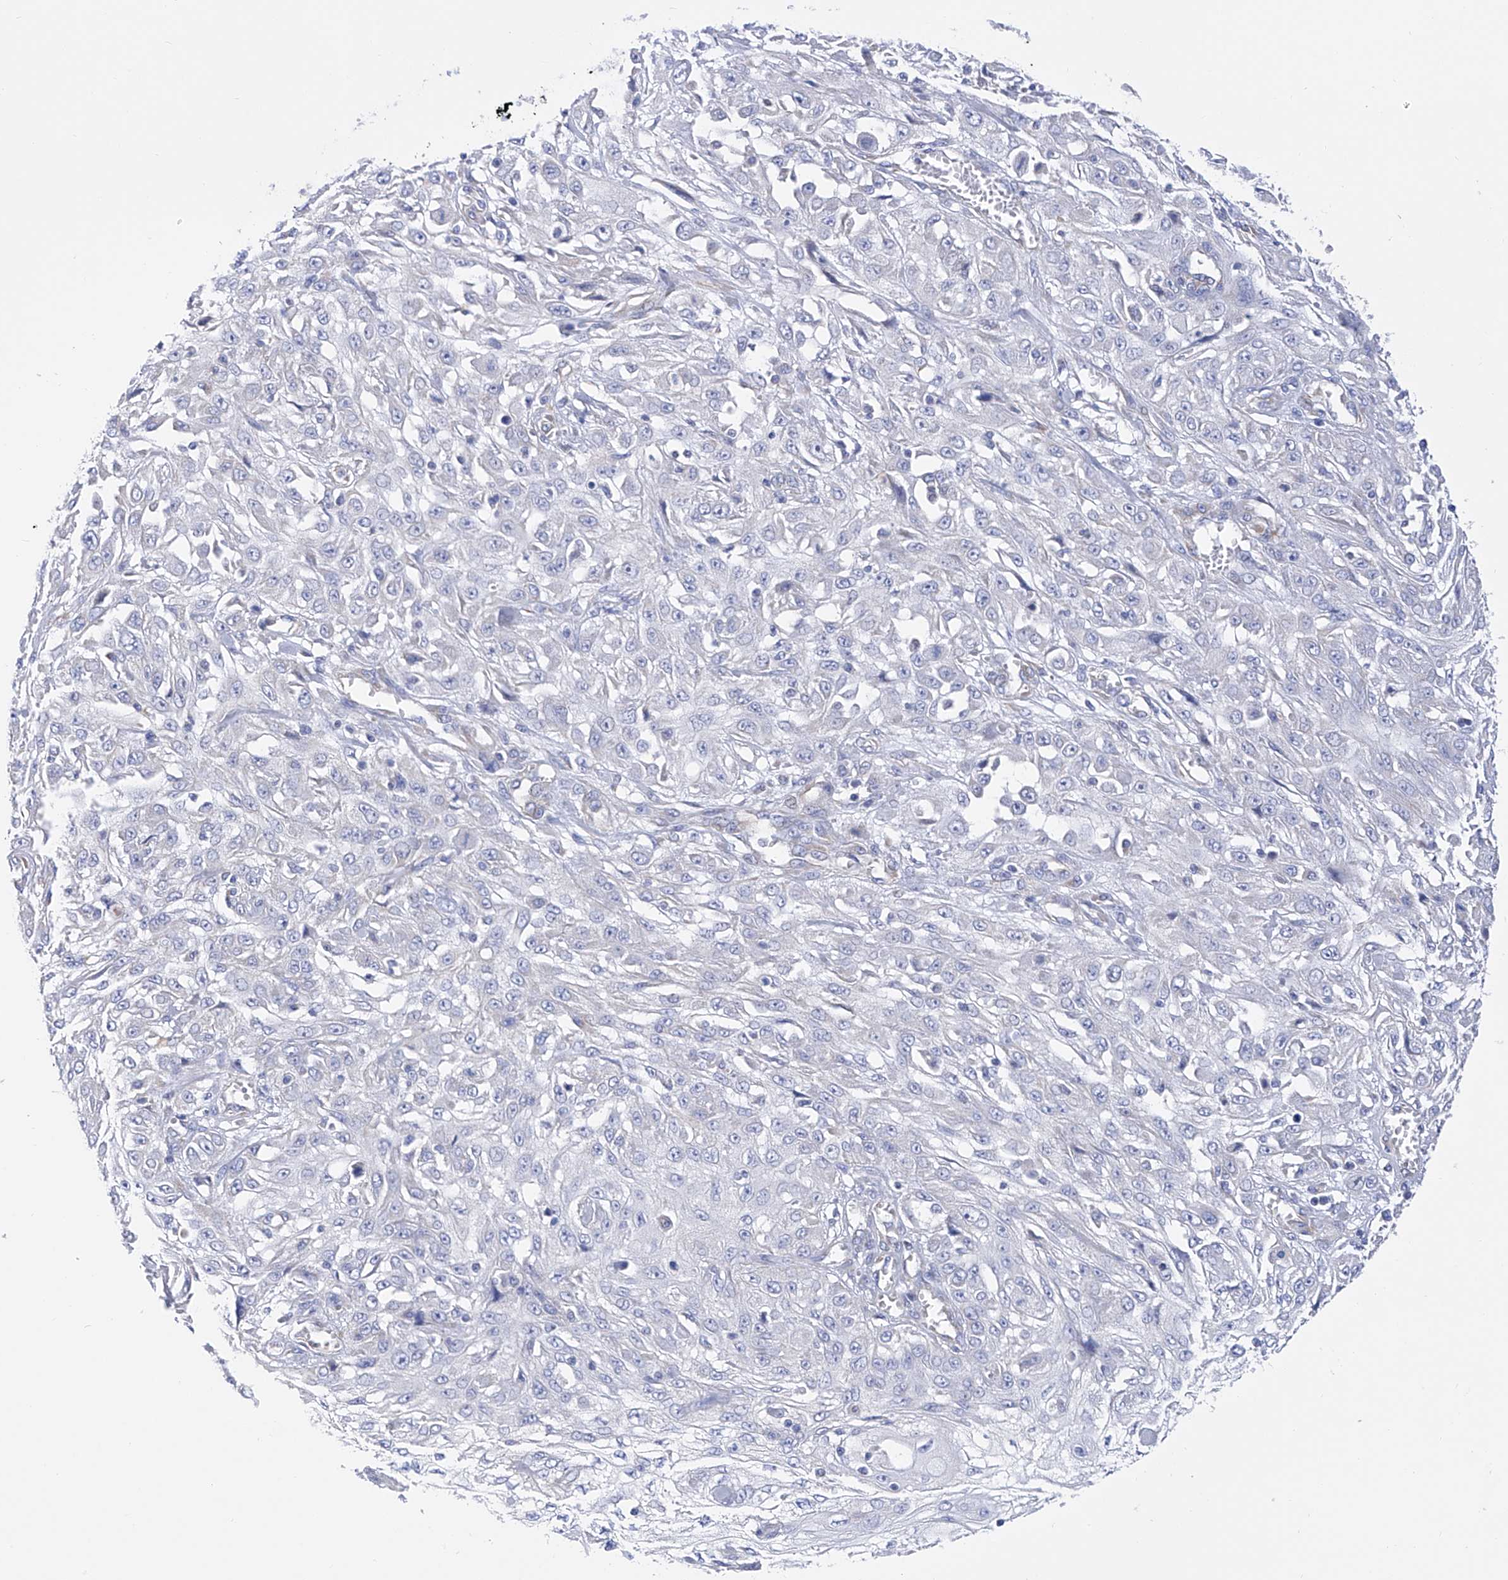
{"staining": {"intensity": "negative", "quantity": "none", "location": "none"}, "tissue": "skin cancer", "cell_type": "Tumor cells", "image_type": "cancer", "snomed": [{"axis": "morphology", "description": "Squamous cell carcinoma, NOS"}, {"axis": "morphology", "description": "Squamous cell carcinoma, metastatic, NOS"}, {"axis": "topography", "description": "Skin"}, {"axis": "topography", "description": "Lymph node"}], "caption": "Tumor cells are negative for brown protein staining in skin metastatic squamous cell carcinoma.", "gene": "FLG", "patient": {"sex": "male", "age": 75}}